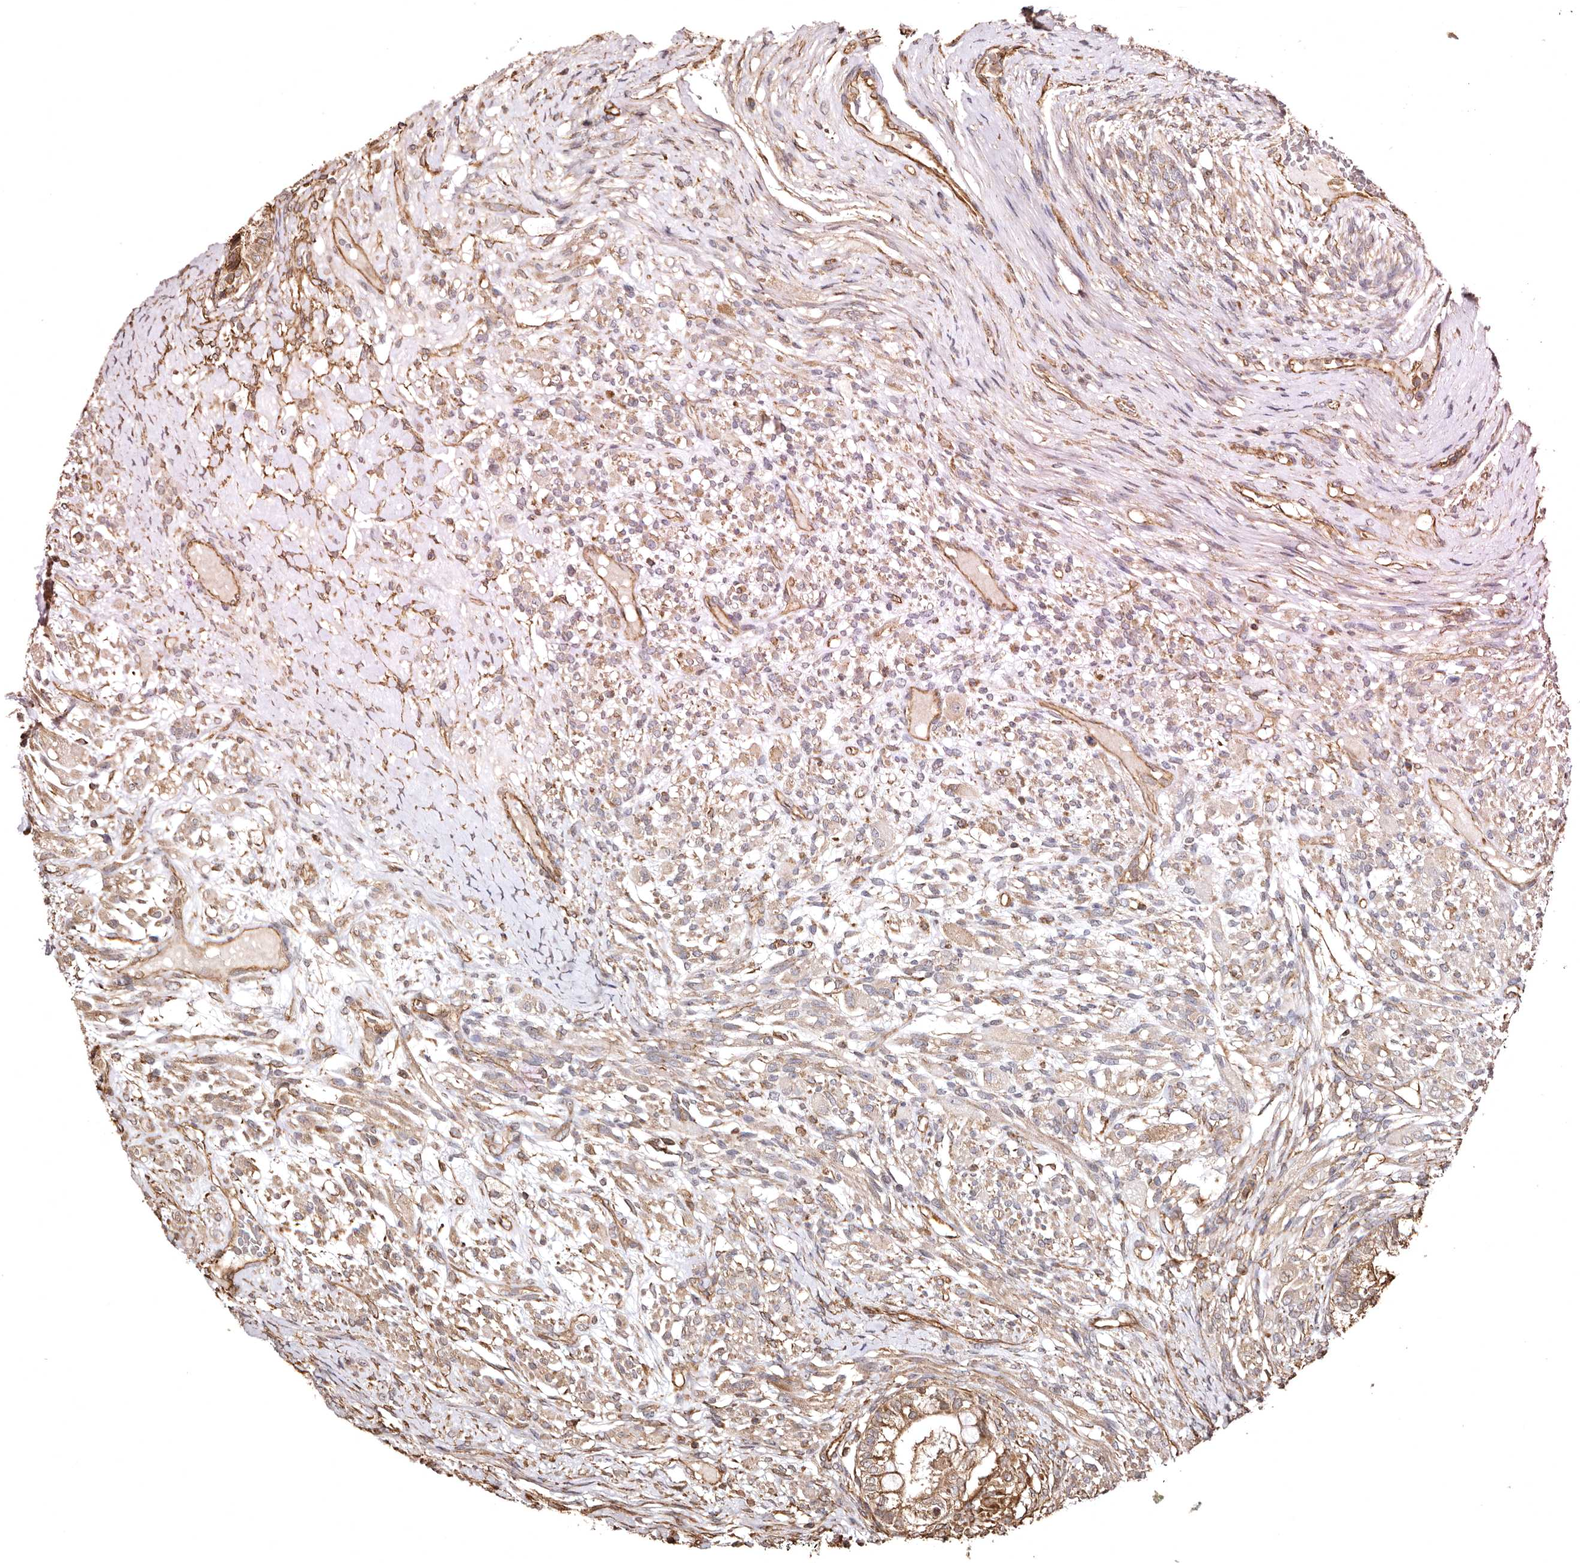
{"staining": {"intensity": "moderate", "quantity": "25%-75%", "location": "cytoplasmic/membranous"}, "tissue": "testis cancer", "cell_type": "Tumor cells", "image_type": "cancer", "snomed": [{"axis": "morphology", "description": "Seminoma, NOS"}, {"axis": "morphology", "description": "Carcinoma, Embryonal, NOS"}, {"axis": "topography", "description": "Testis"}], "caption": "Immunohistochemistry of testis cancer shows medium levels of moderate cytoplasmic/membranous expression in about 25%-75% of tumor cells. (DAB = brown stain, brightfield microscopy at high magnification).", "gene": "MACC1", "patient": {"sex": "male", "age": 28}}